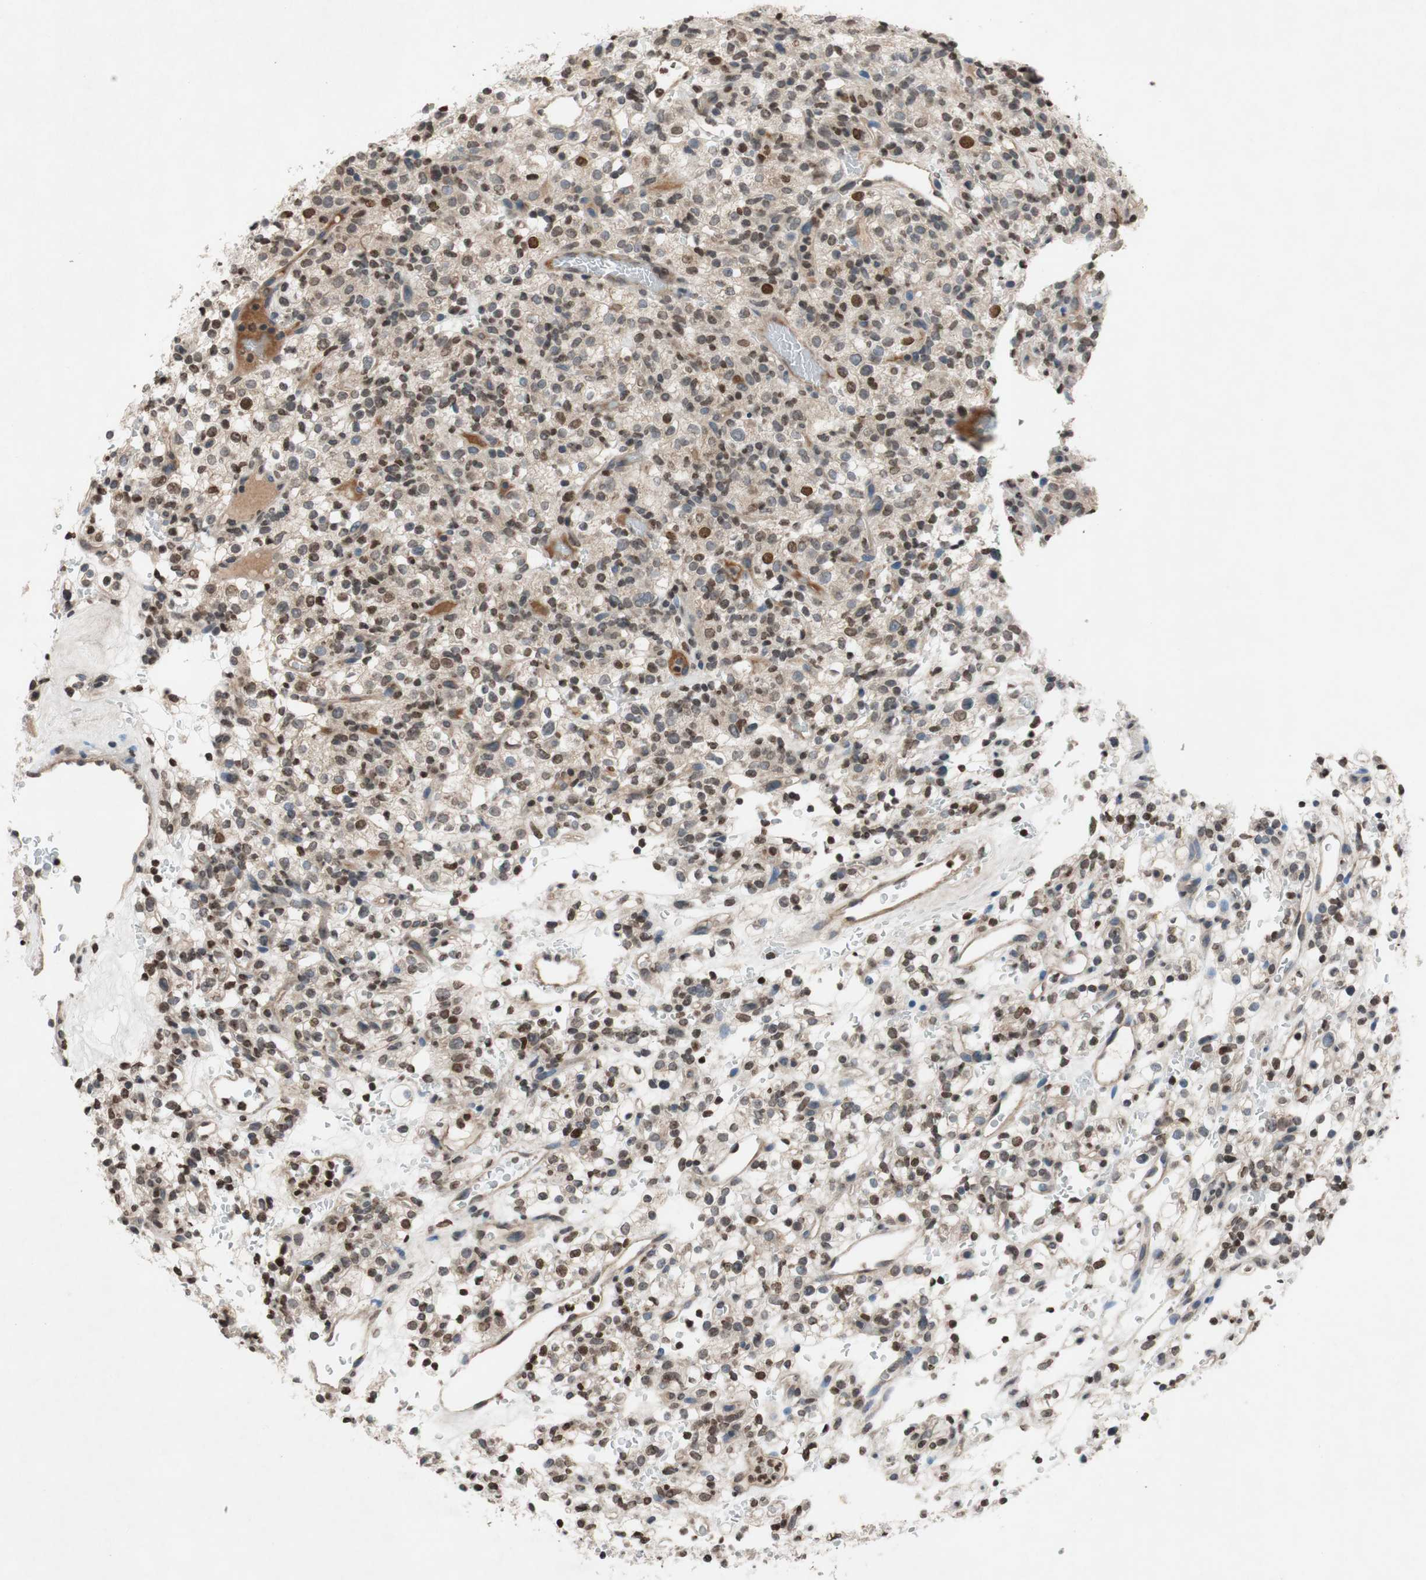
{"staining": {"intensity": "moderate", "quantity": ">75%", "location": "nuclear"}, "tissue": "renal cancer", "cell_type": "Tumor cells", "image_type": "cancer", "snomed": [{"axis": "morphology", "description": "Normal tissue, NOS"}, {"axis": "morphology", "description": "Adenocarcinoma, NOS"}, {"axis": "topography", "description": "Kidney"}], "caption": "IHC (DAB (3,3'-diaminobenzidine)) staining of human renal cancer exhibits moderate nuclear protein positivity in about >75% of tumor cells. Using DAB (3,3'-diaminobenzidine) (brown) and hematoxylin (blue) stains, captured at high magnification using brightfield microscopy.", "gene": "MCM6", "patient": {"sex": "female", "age": 72}}